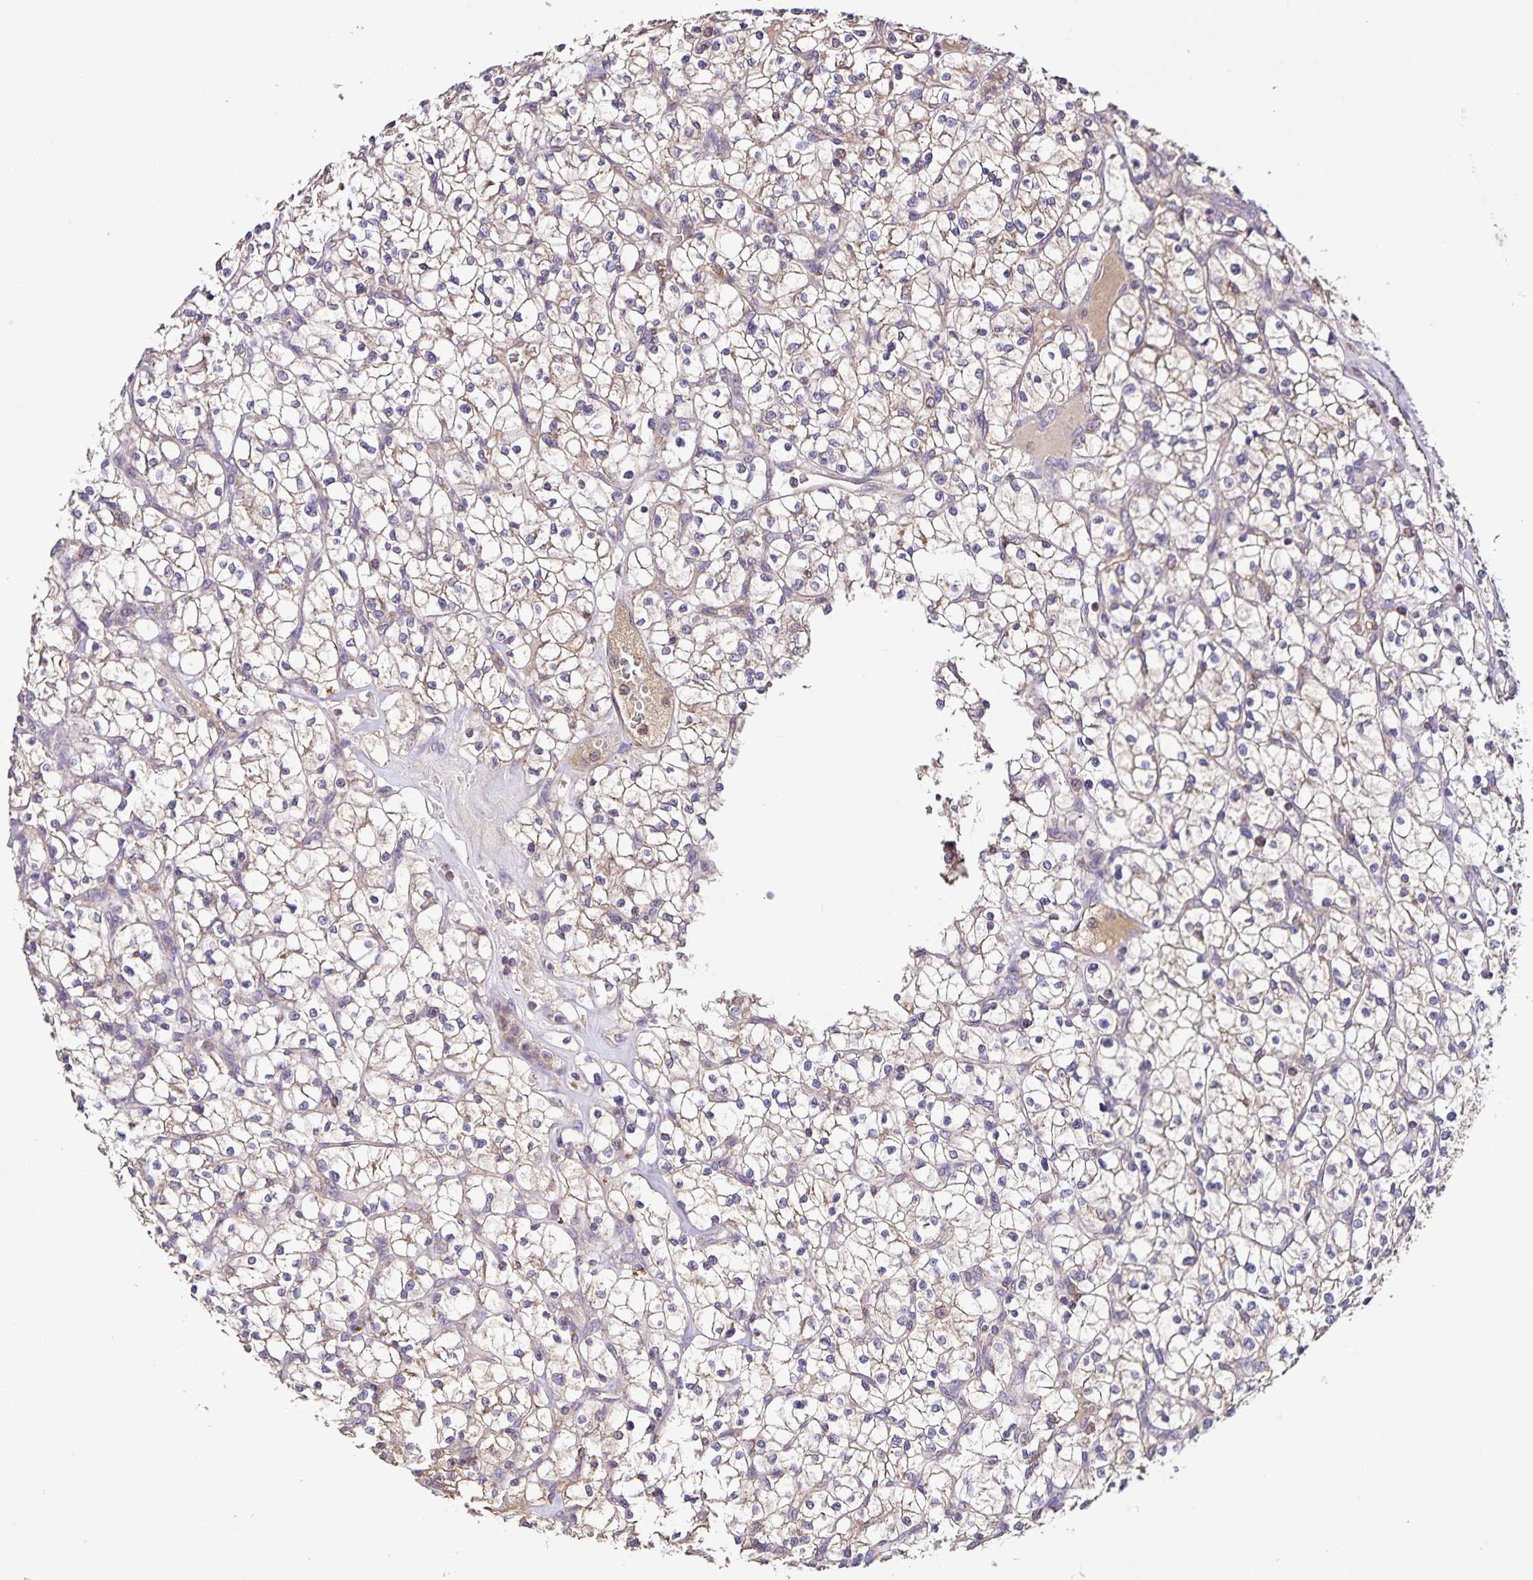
{"staining": {"intensity": "weak", "quantity": "<25%", "location": "cytoplasmic/membranous"}, "tissue": "renal cancer", "cell_type": "Tumor cells", "image_type": "cancer", "snomed": [{"axis": "morphology", "description": "Adenocarcinoma, NOS"}, {"axis": "topography", "description": "Kidney"}], "caption": "DAB immunohistochemical staining of renal cancer shows no significant staining in tumor cells.", "gene": "MAN1A1", "patient": {"sex": "female", "age": 64}}